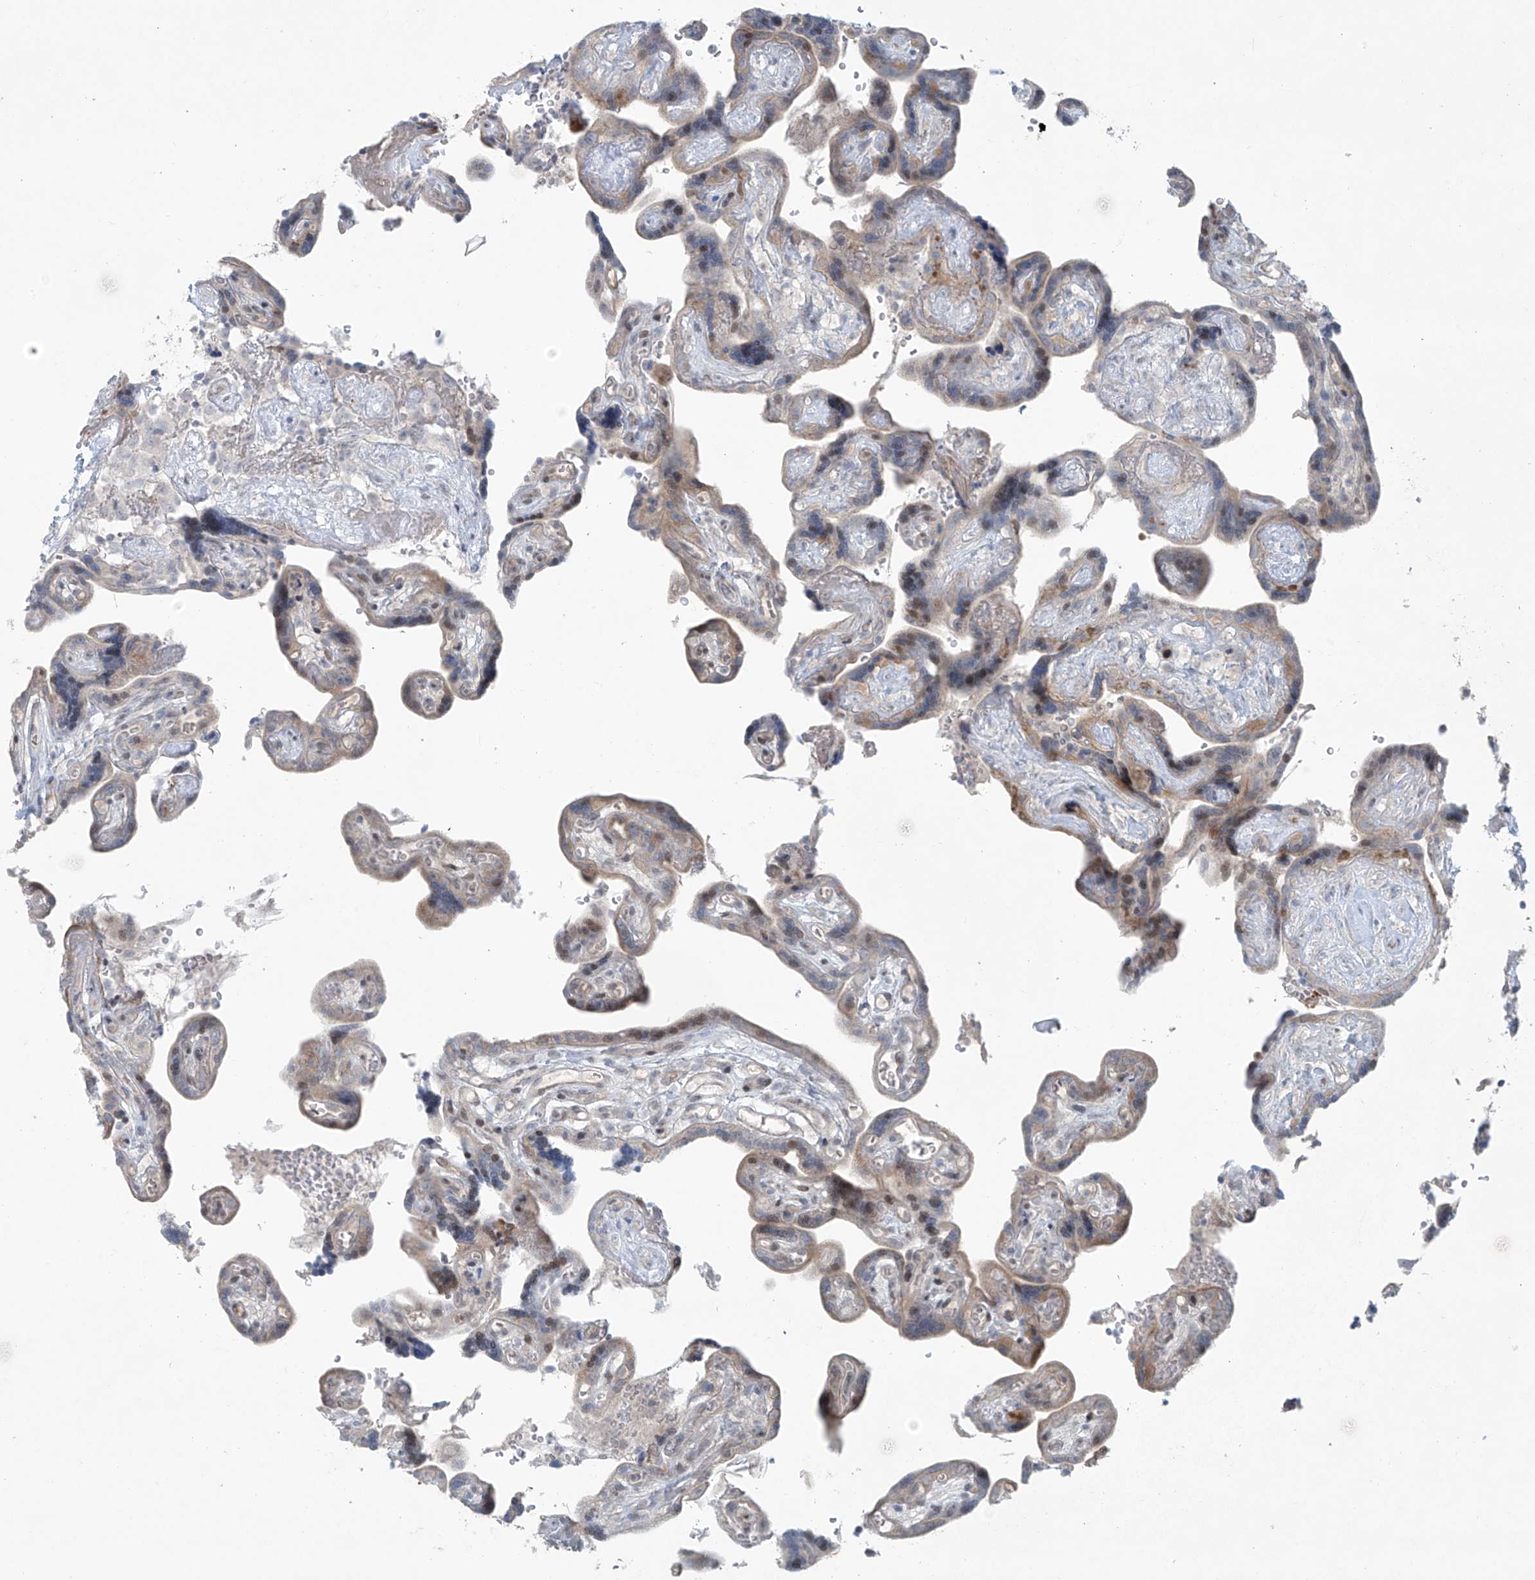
{"staining": {"intensity": "weak", "quantity": "<25%", "location": "cytoplasmic/membranous"}, "tissue": "placenta", "cell_type": "Decidual cells", "image_type": "normal", "snomed": [{"axis": "morphology", "description": "Normal tissue, NOS"}, {"axis": "topography", "description": "Placenta"}], "caption": "A high-resolution micrograph shows immunohistochemistry (IHC) staining of benign placenta, which reveals no significant staining in decidual cells. (Brightfield microscopy of DAB (3,3'-diaminobenzidine) immunohistochemistry (IHC) at high magnification).", "gene": "PPAT", "patient": {"sex": "female", "age": 30}}